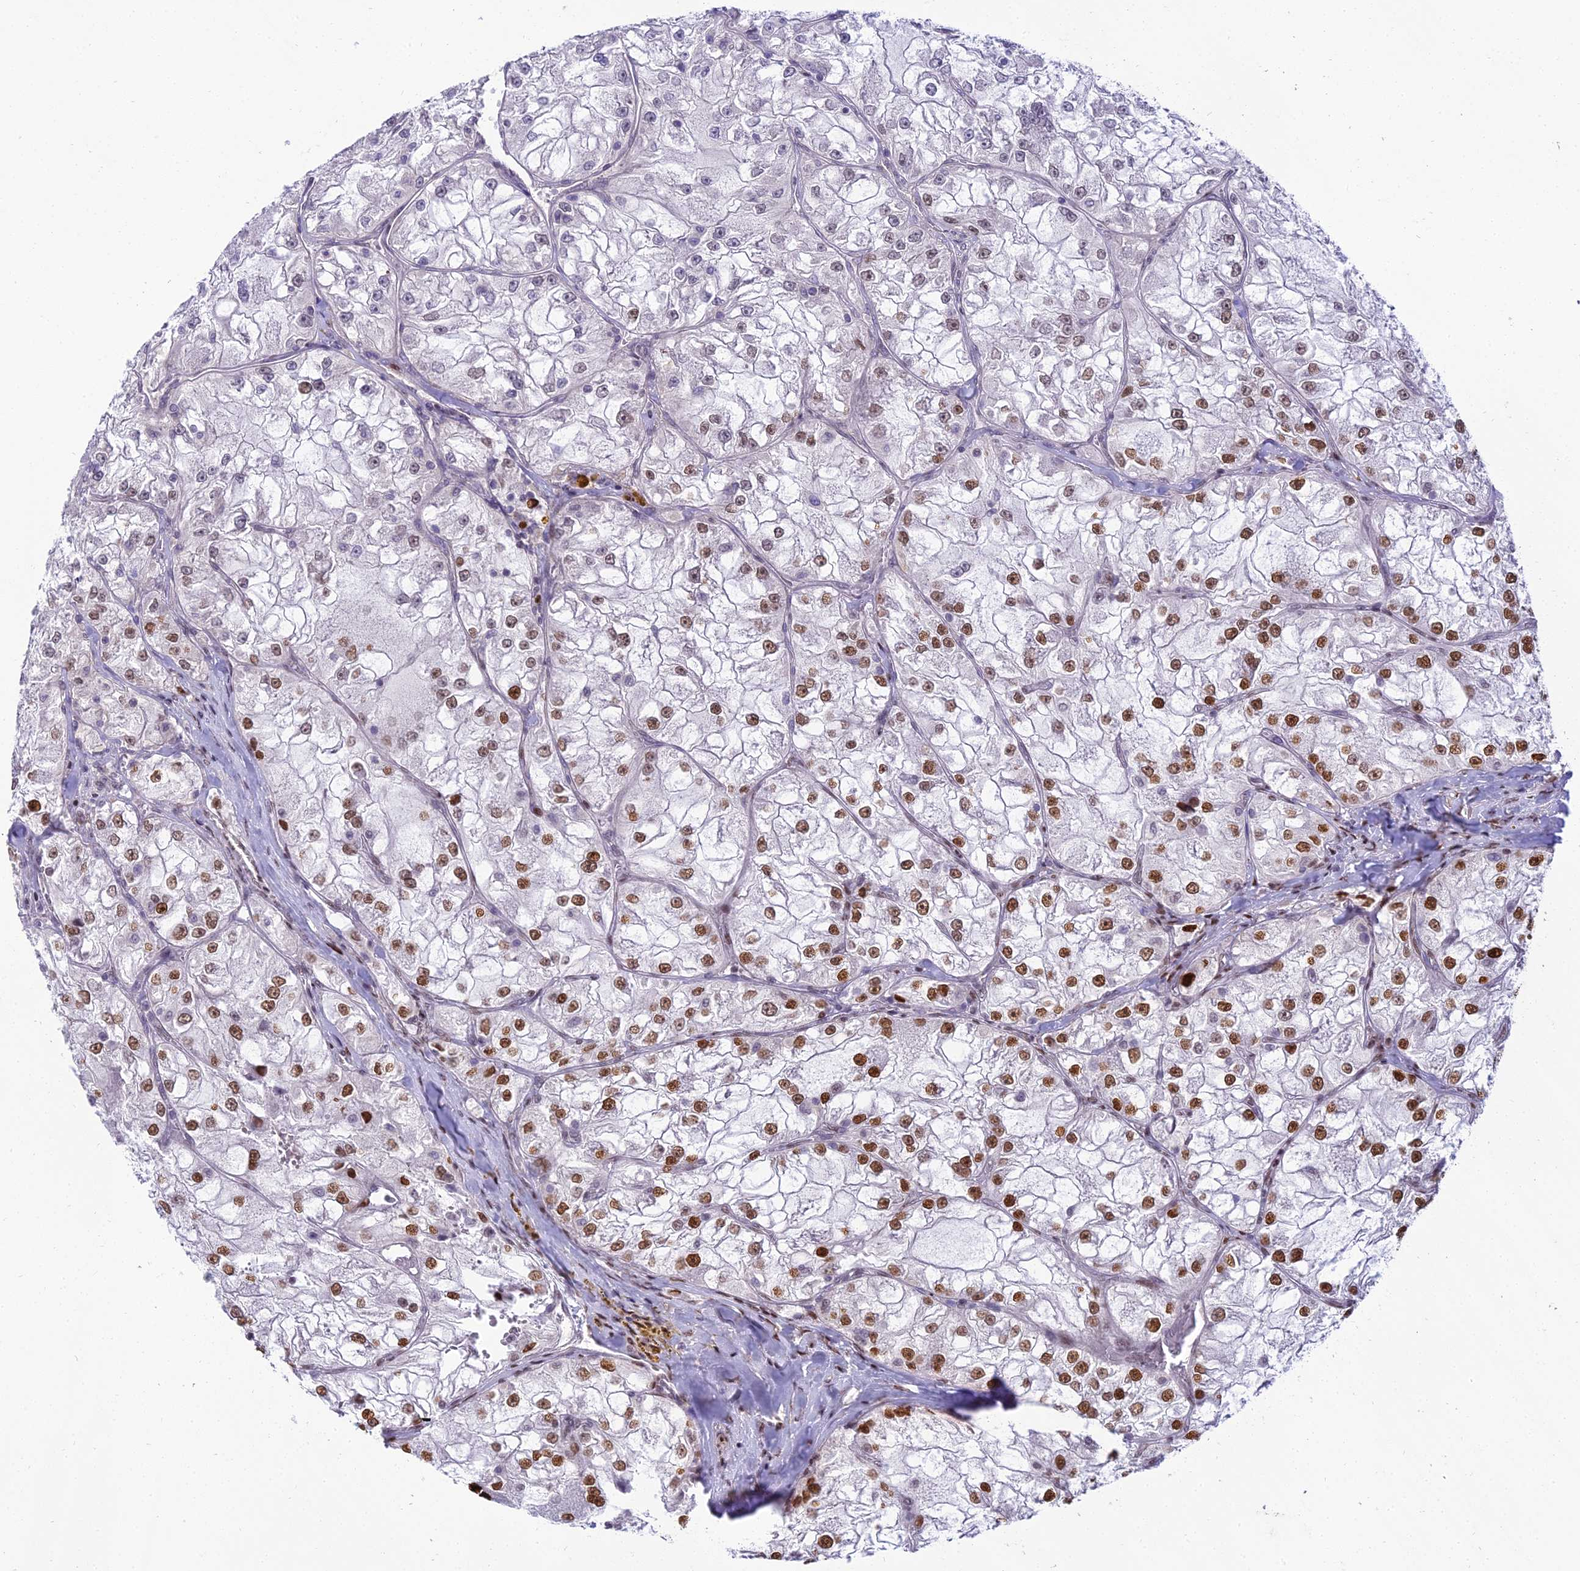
{"staining": {"intensity": "strong", "quantity": "25%-75%", "location": "nuclear"}, "tissue": "renal cancer", "cell_type": "Tumor cells", "image_type": "cancer", "snomed": [{"axis": "morphology", "description": "Adenocarcinoma, NOS"}, {"axis": "topography", "description": "Kidney"}], "caption": "Immunohistochemistry (IHC) of renal cancer (adenocarcinoma) exhibits high levels of strong nuclear expression in about 25%-75% of tumor cells.", "gene": "ZNF707", "patient": {"sex": "female", "age": 72}}